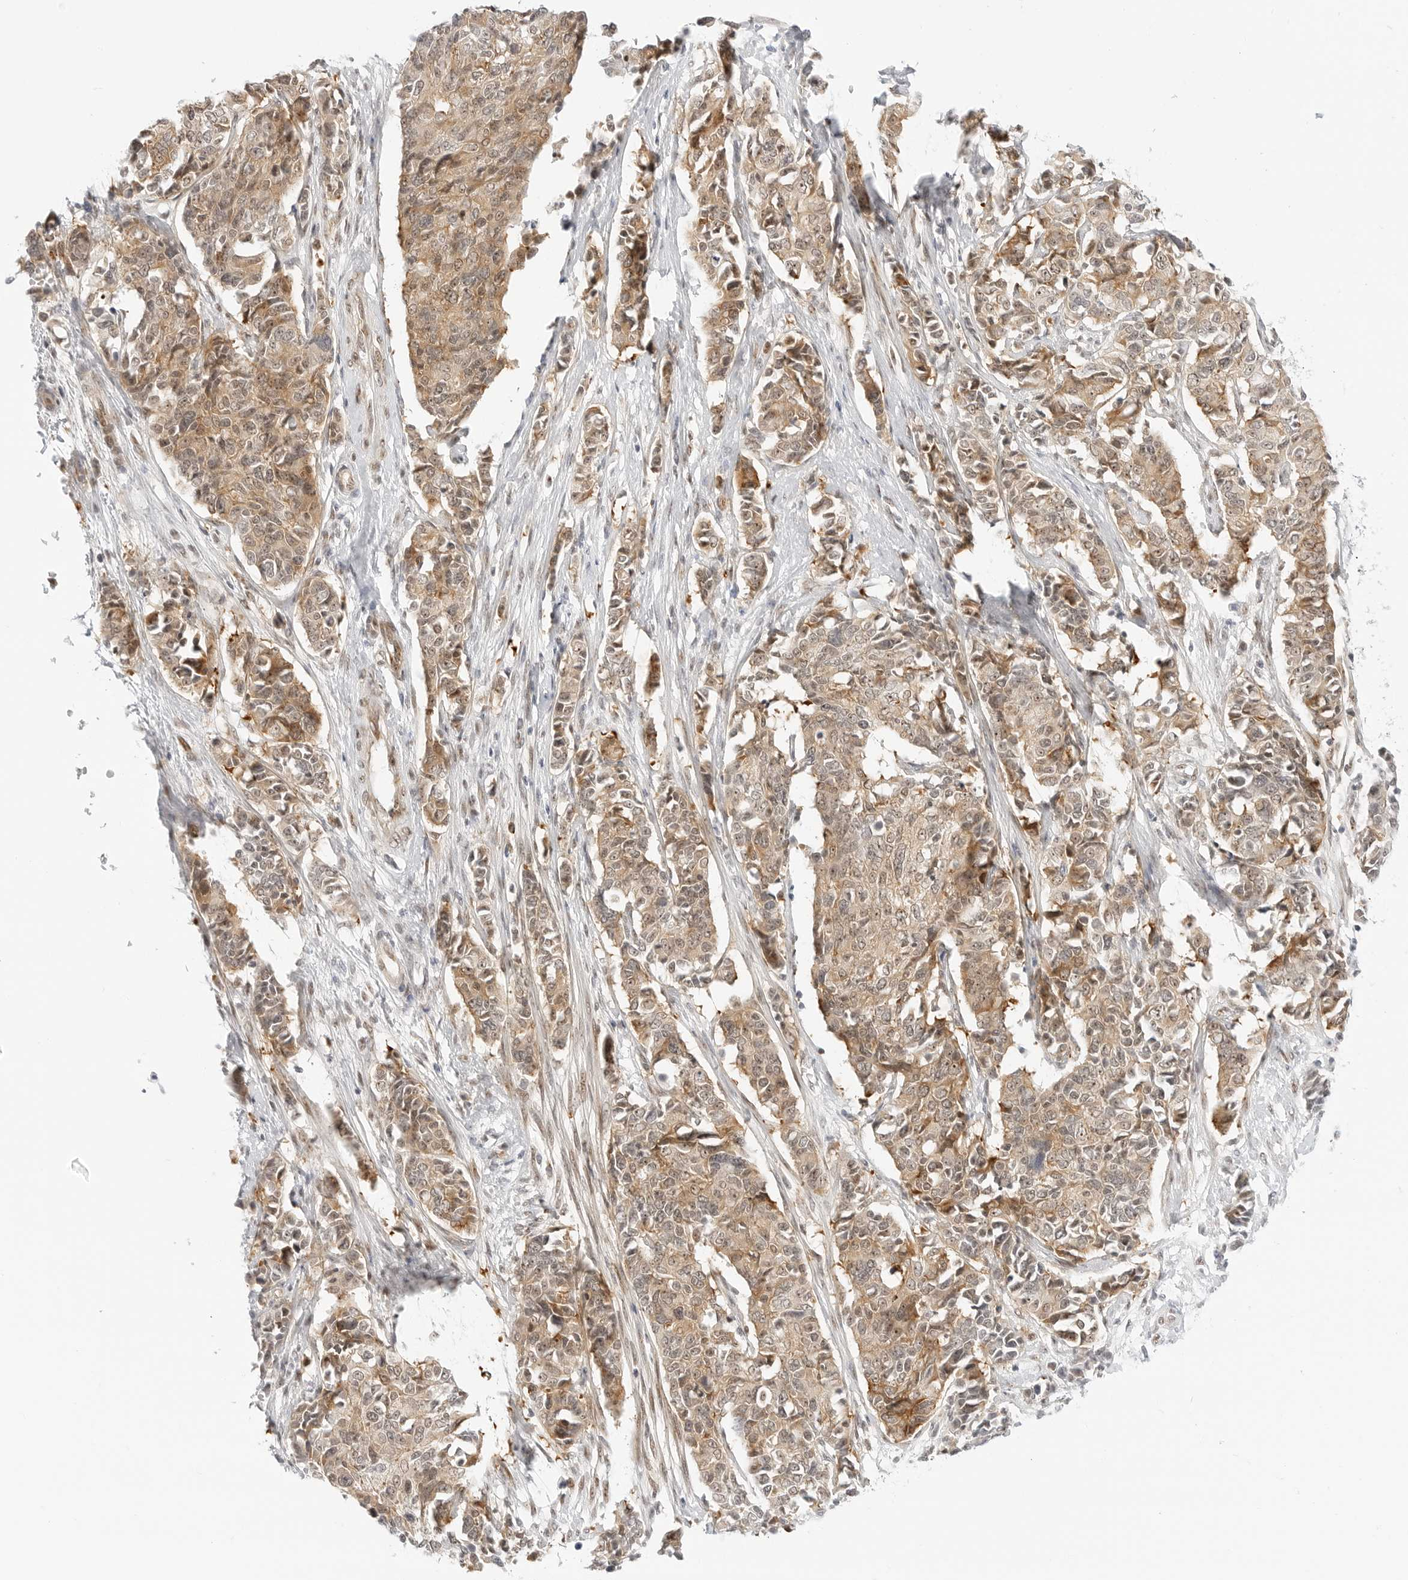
{"staining": {"intensity": "weak", "quantity": ">75%", "location": "cytoplasmic/membranous,nuclear"}, "tissue": "cervical cancer", "cell_type": "Tumor cells", "image_type": "cancer", "snomed": [{"axis": "morphology", "description": "Normal tissue, NOS"}, {"axis": "morphology", "description": "Squamous cell carcinoma, NOS"}, {"axis": "topography", "description": "Cervix"}], "caption": "Cervical cancer (squamous cell carcinoma) was stained to show a protein in brown. There is low levels of weak cytoplasmic/membranous and nuclear staining in about >75% of tumor cells.", "gene": "HIPK3", "patient": {"sex": "female", "age": 35}}